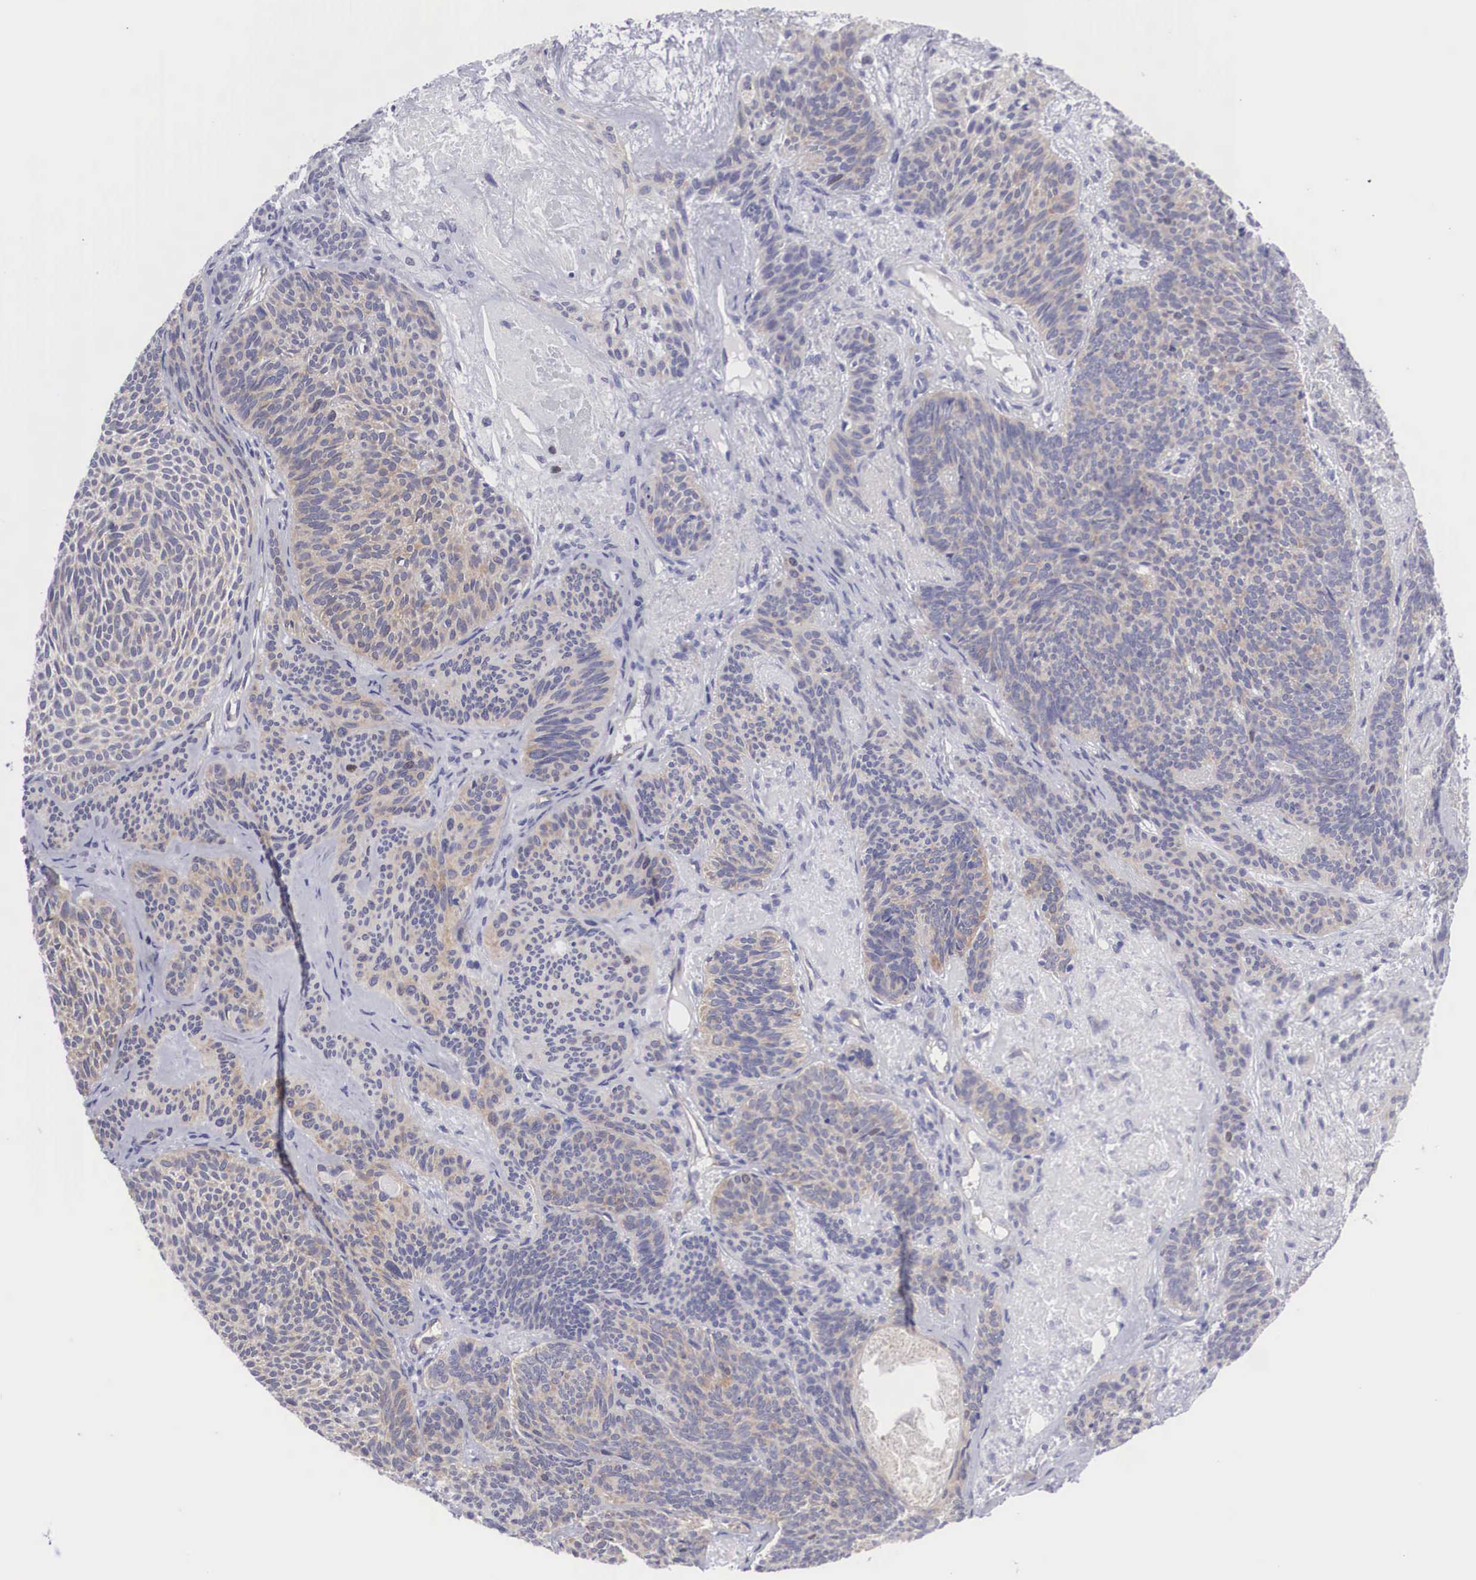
{"staining": {"intensity": "weak", "quantity": "<25%", "location": "cytoplasmic/membranous"}, "tissue": "skin cancer", "cell_type": "Tumor cells", "image_type": "cancer", "snomed": [{"axis": "morphology", "description": "Basal cell carcinoma"}, {"axis": "topography", "description": "Skin"}], "caption": "There is no significant positivity in tumor cells of basal cell carcinoma (skin).", "gene": "MAST4", "patient": {"sex": "male", "age": 84}}